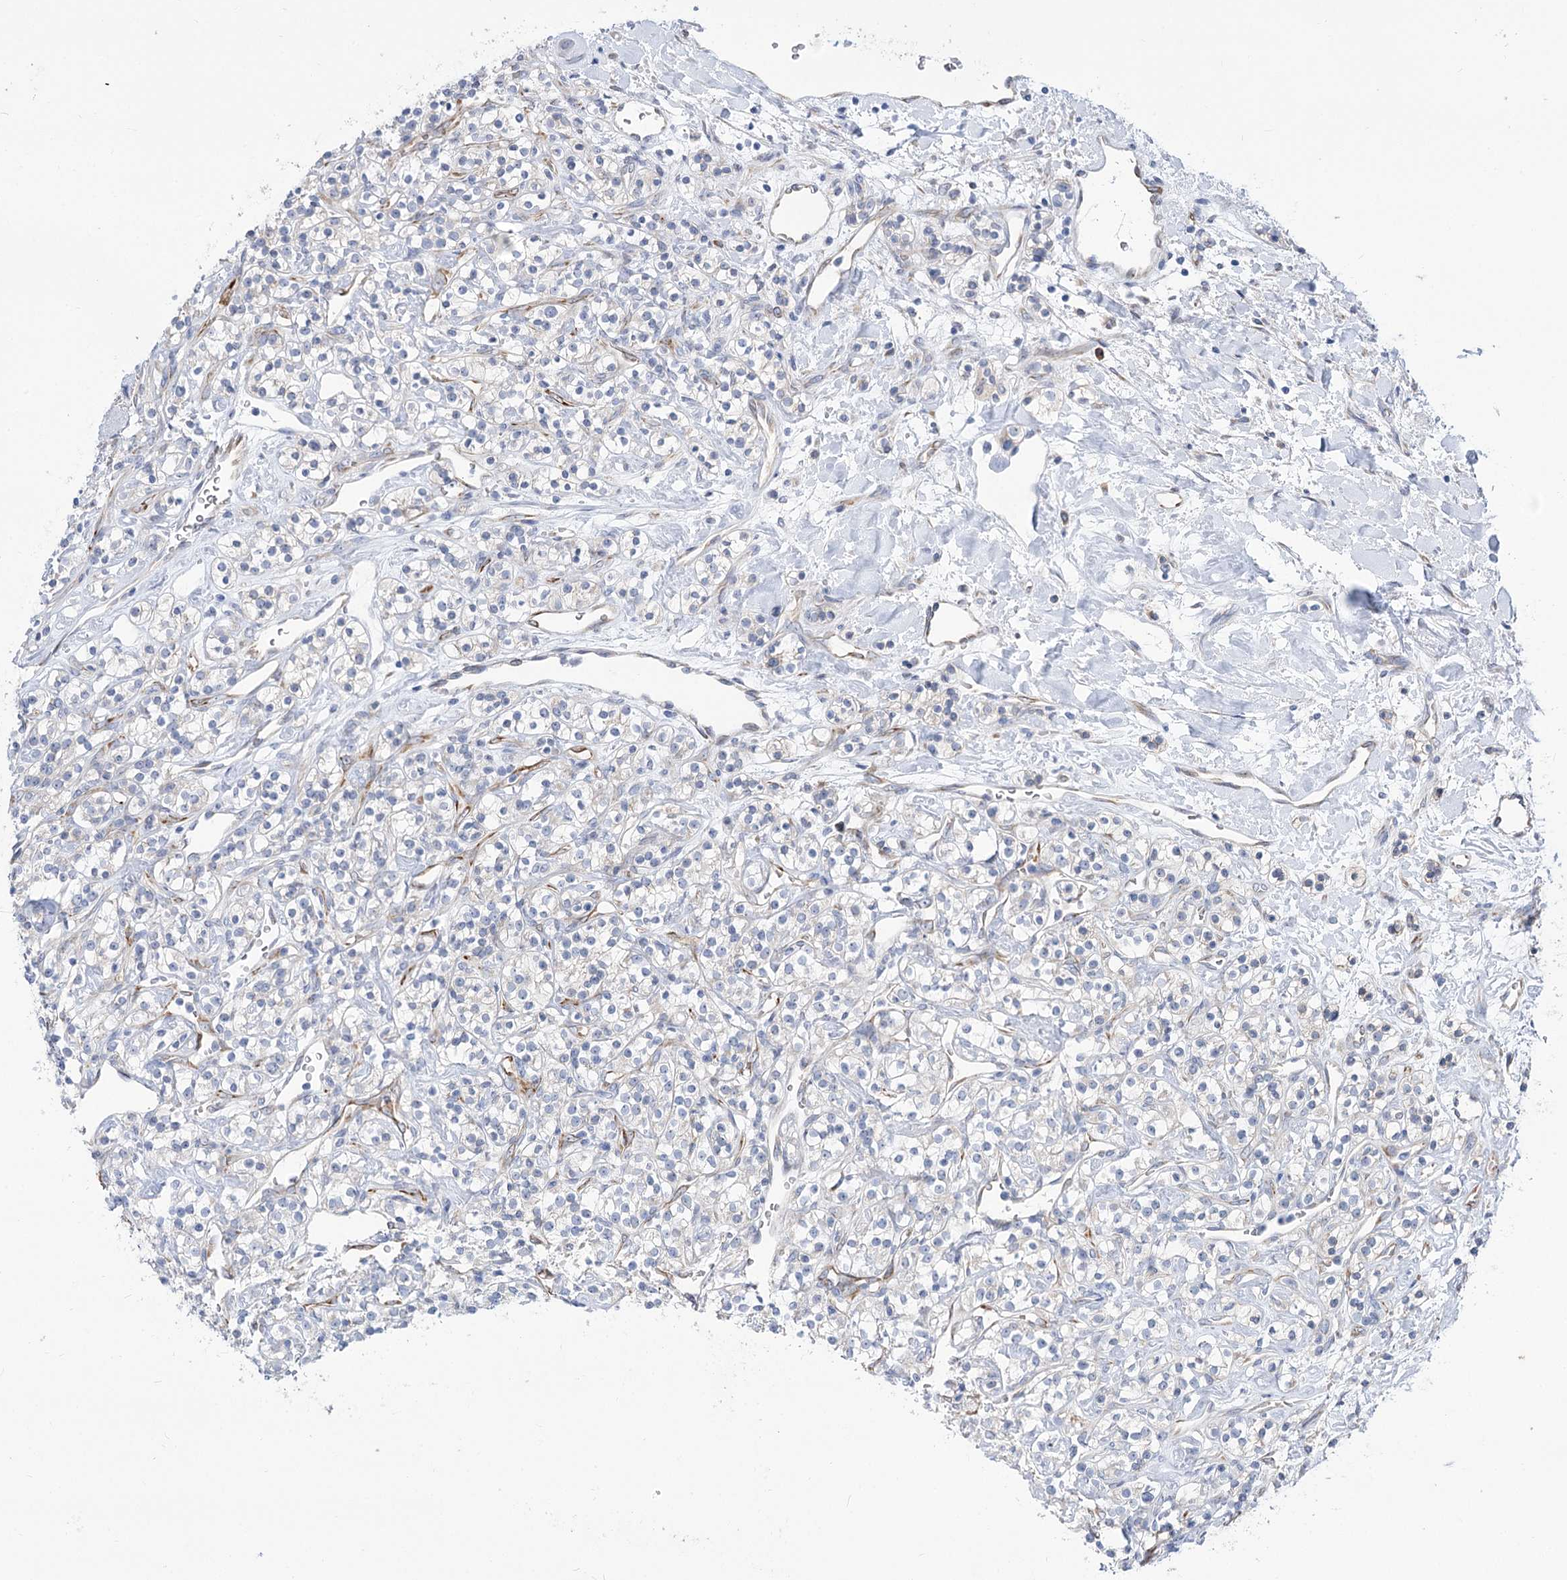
{"staining": {"intensity": "negative", "quantity": "none", "location": "none"}, "tissue": "renal cancer", "cell_type": "Tumor cells", "image_type": "cancer", "snomed": [{"axis": "morphology", "description": "Adenocarcinoma, NOS"}, {"axis": "topography", "description": "Kidney"}], "caption": "This is an IHC photomicrograph of human adenocarcinoma (renal). There is no positivity in tumor cells.", "gene": "STT3B", "patient": {"sex": "male", "age": 77}}